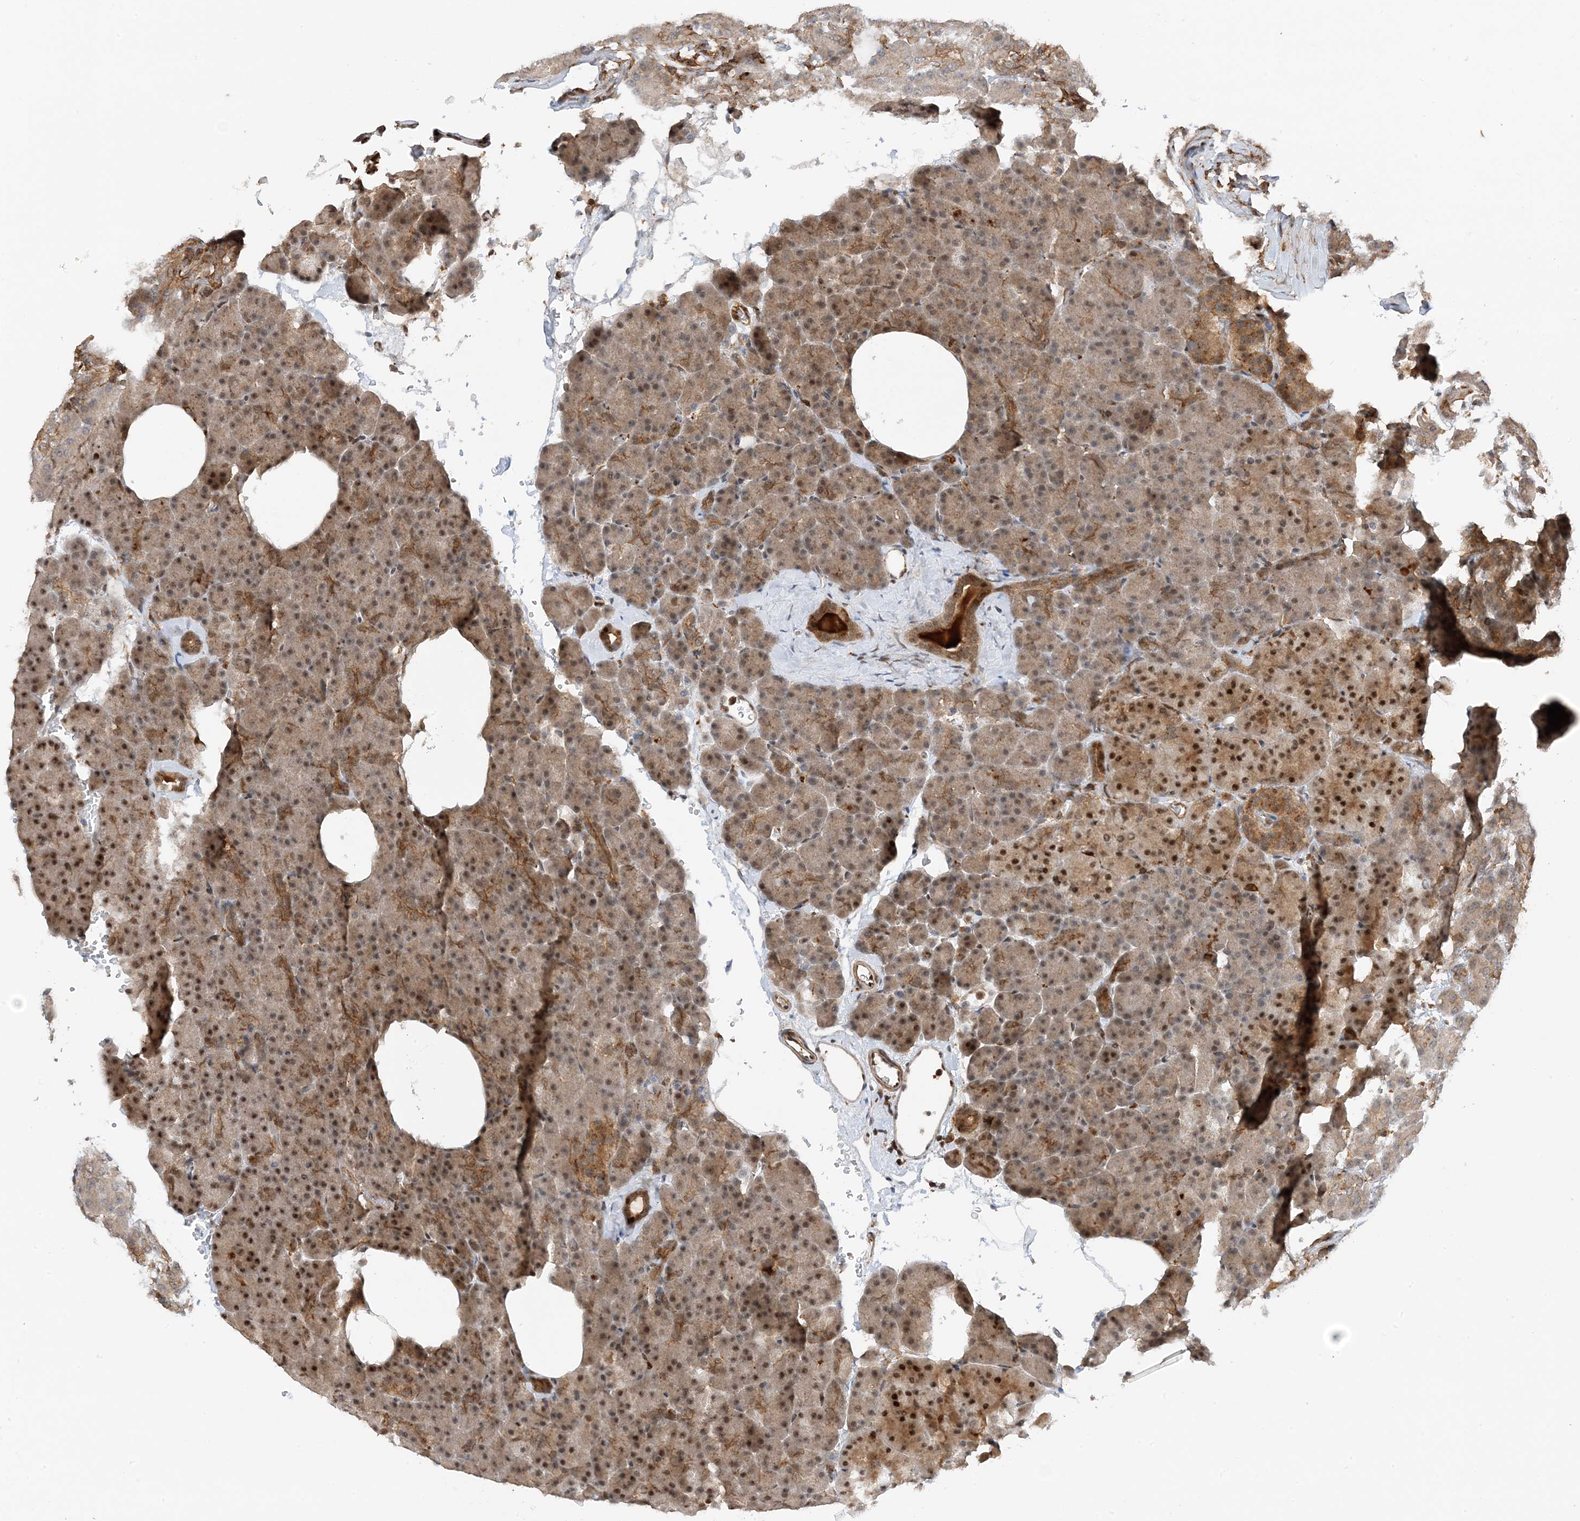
{"staining": {"intensity": "moderate", "quantity": ">75%", "location": "cytoplasmic/membranous,nuclear"}, "tissue": "pancreas", "cell_type": "Exocrine glandular cells", "image_type": "normal", "snomed": [{"axis": "morphology", "description": "Normal tissue, NOS"}, {"axis": "morphology", "description": "Carcinoid, malignant, NOS"}, {"axis": "topography", "description": "Pancreas"}], "caption": "Protein expression analysis of unremarkable human pancreas reveals moderate cytoplasmic/membranous,nuclear staining in about >75% of exocrine glandular cells. (DAB (3,3'-diaminobenzidine) = brown stain, brightfield microscopy at high magnification).", "gene": "TATDN3", "patient": {"sex": "female", "age": 35}}